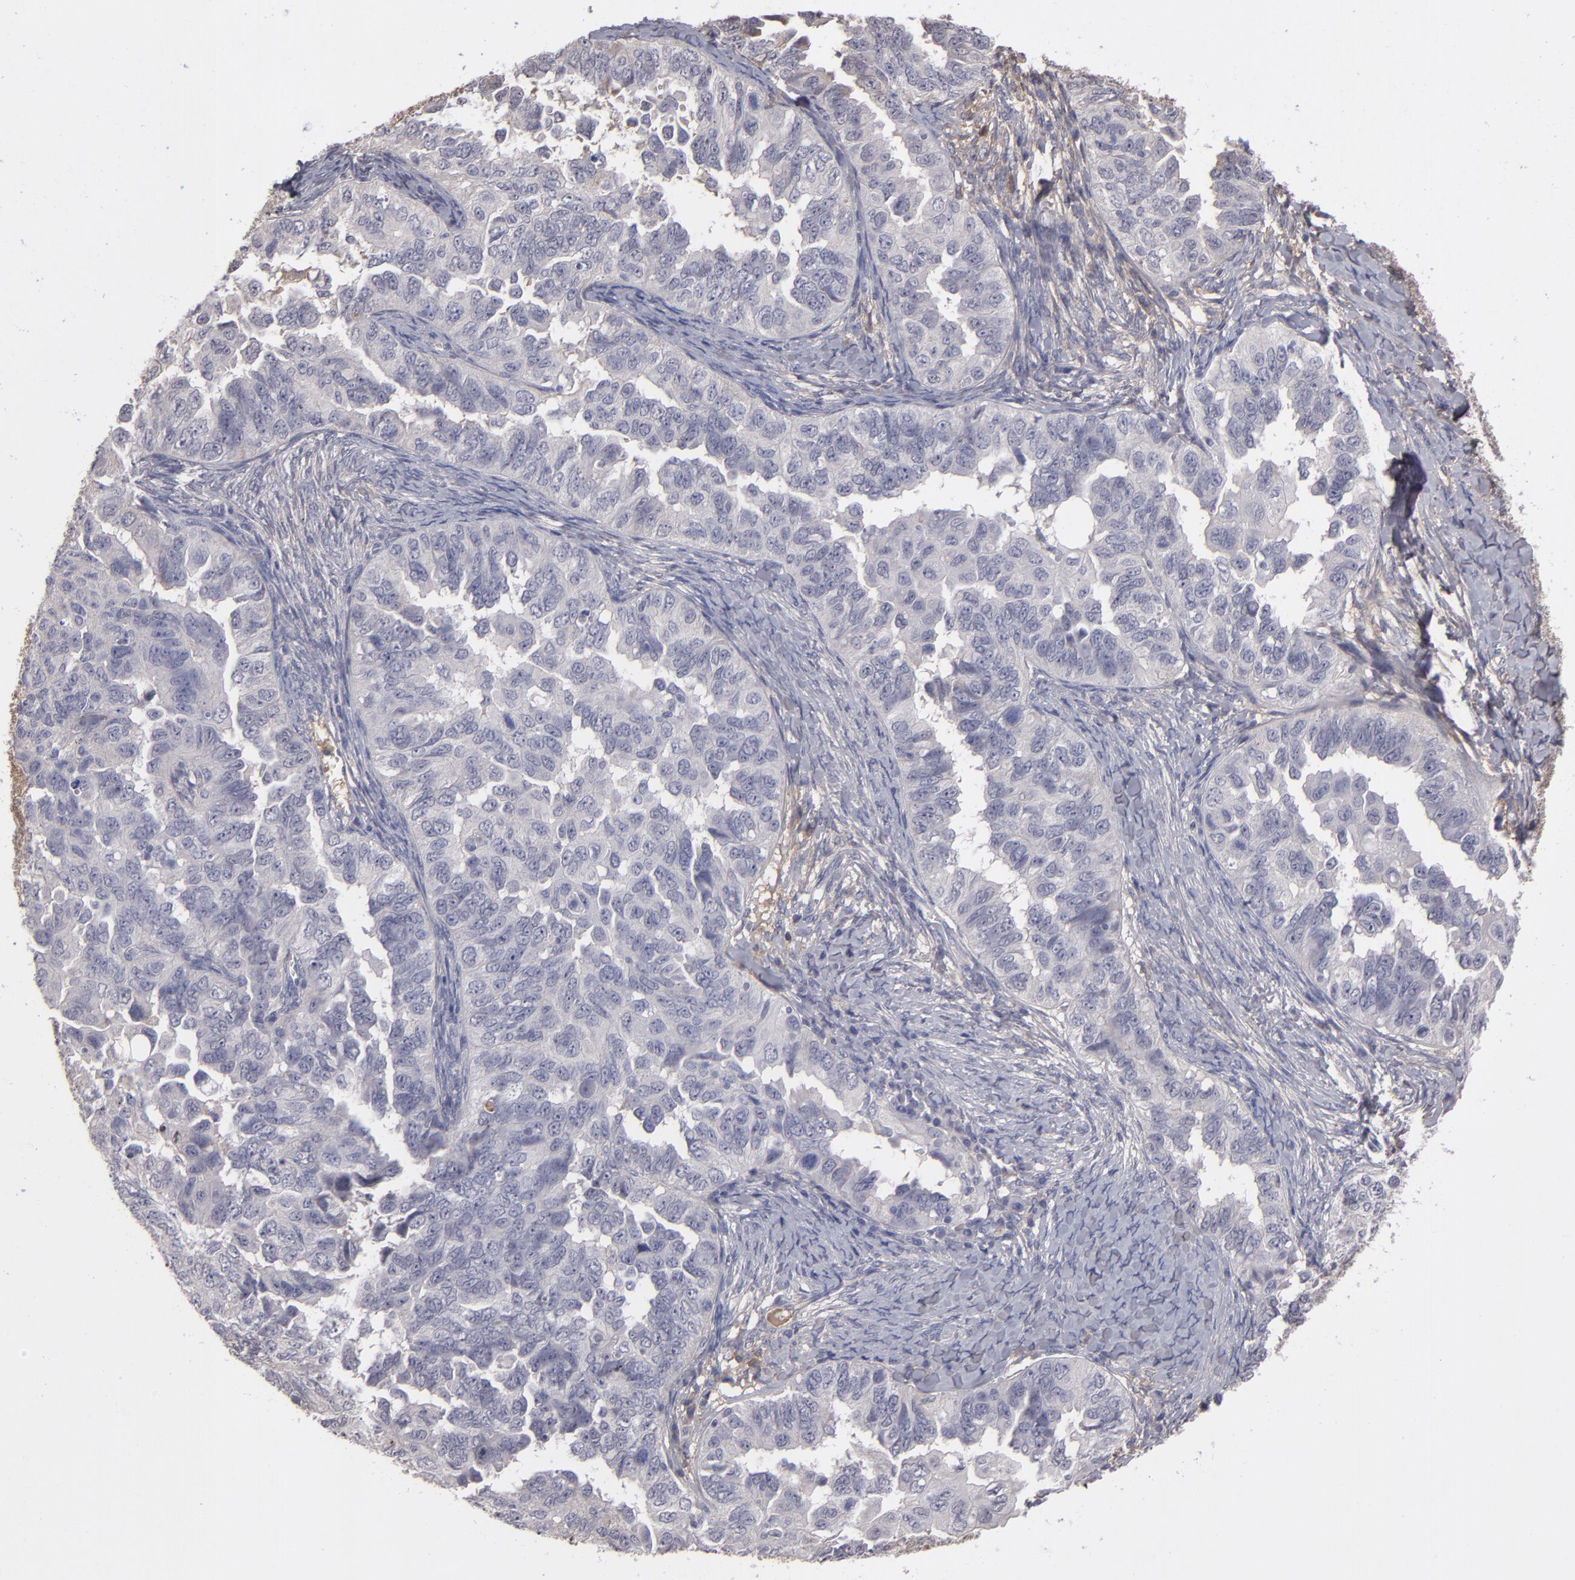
{"staining": {"intensity": "negative", "quantity": "none", "location": "none"}, "tissue": "ovarian cancer", "cell_type": "Tumor cells", "image_type": "cancer", "snomed": [{"axis": "morphology", "description": "Cystadenocarcinoma, serous, NOS"}, {"axis": "topography", "description": "Ovary"}], "caption": "DAB (3,3'-diaminobenzidine) immunohistochemical staining of ovarian cancer demonstrates no significant positivity in tumor cells.", "gene": "ITIH4", "patient": {"sex": "female", "age": 82}}